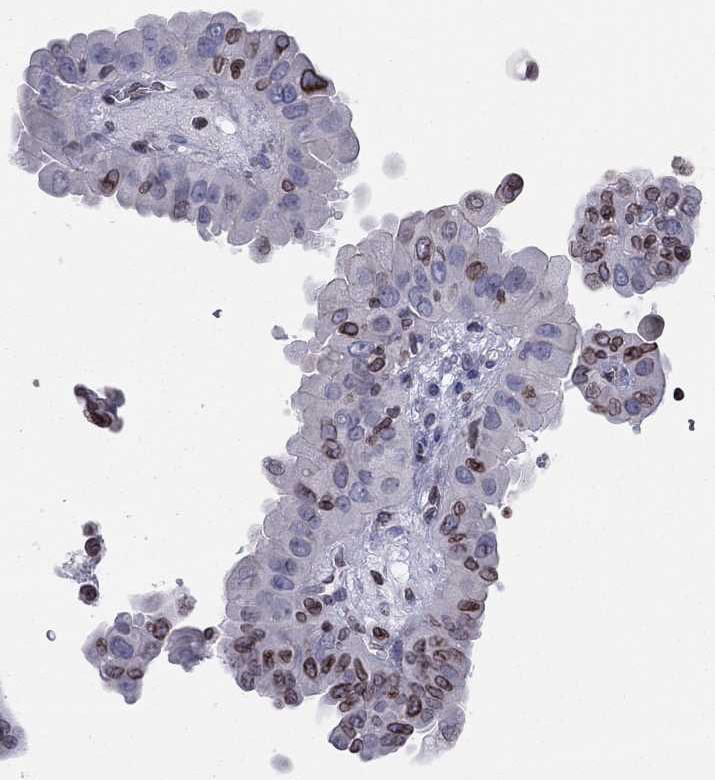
{"staining": {"intensity": "moderate", "quantity": "25%-75%", "location": "cytoplasmic/membranous,nuclear"}, "tissue": "thyroid cancer", "cell_type": "Tumor cells", "image_type": "cancer", "snomed": [{"axis": "morphology", "description": "Papillary adenocarcinoma, NOS"}, {"axis": "topography", "description": "Thyroid gland"}], "caption": "High-power microscopy captured an immunohistochemistry image of thyroid cancer (papillary adenocarcinoma), revealing moderate cytoplasmic/membranous and nuclear positivity in about 25%-75% of tumor cells. Using DAB (brown) and hematoxylin (blue) stains, captured at high magnification using brightfield microscopy.", "gene": "ESPL1", "patient": {"sex": "female", "age": 37}}